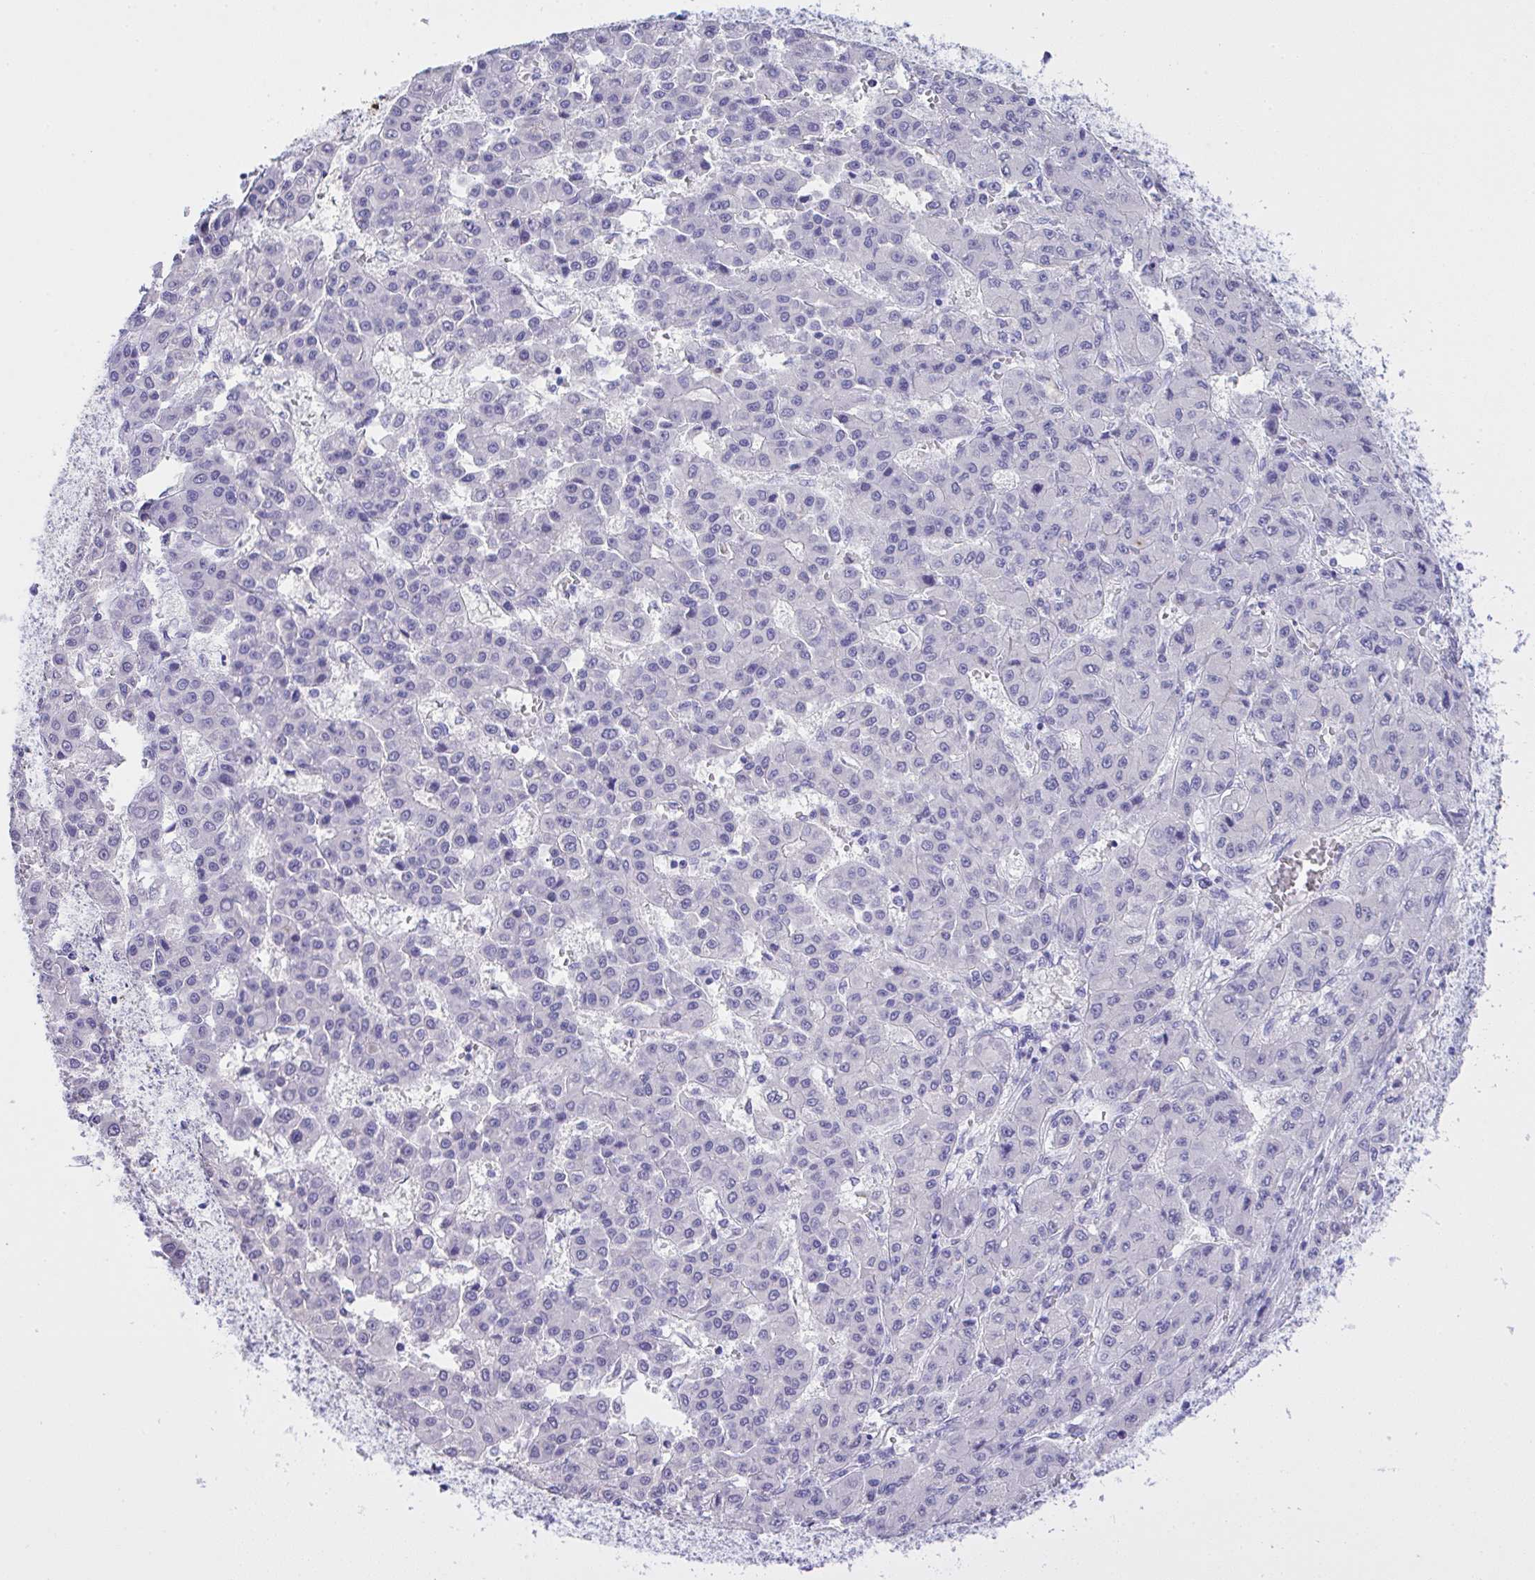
{"staining": {"intensity": "negative", "quantity": "none", "location": "none"}, "tissue": "liver cancer", "cell_type": "Tumor cells", "image_type": "cancer", "snomed": [{"axis": "morphology", "description": "Carcinoma, Hepatocellular, NOS"}, {"axis": "topography", "description": "Liver"}], "caption": "An image of human liver cancer is negative for staining in tumor cells. The staining is performed using DAB (3,3'-diaminobenzidine) brown chromogen with nuclei counter-stained in using hematoxylin.", "gene": "AKR1D1", "patient": {"sex": "male", "age": 70}}